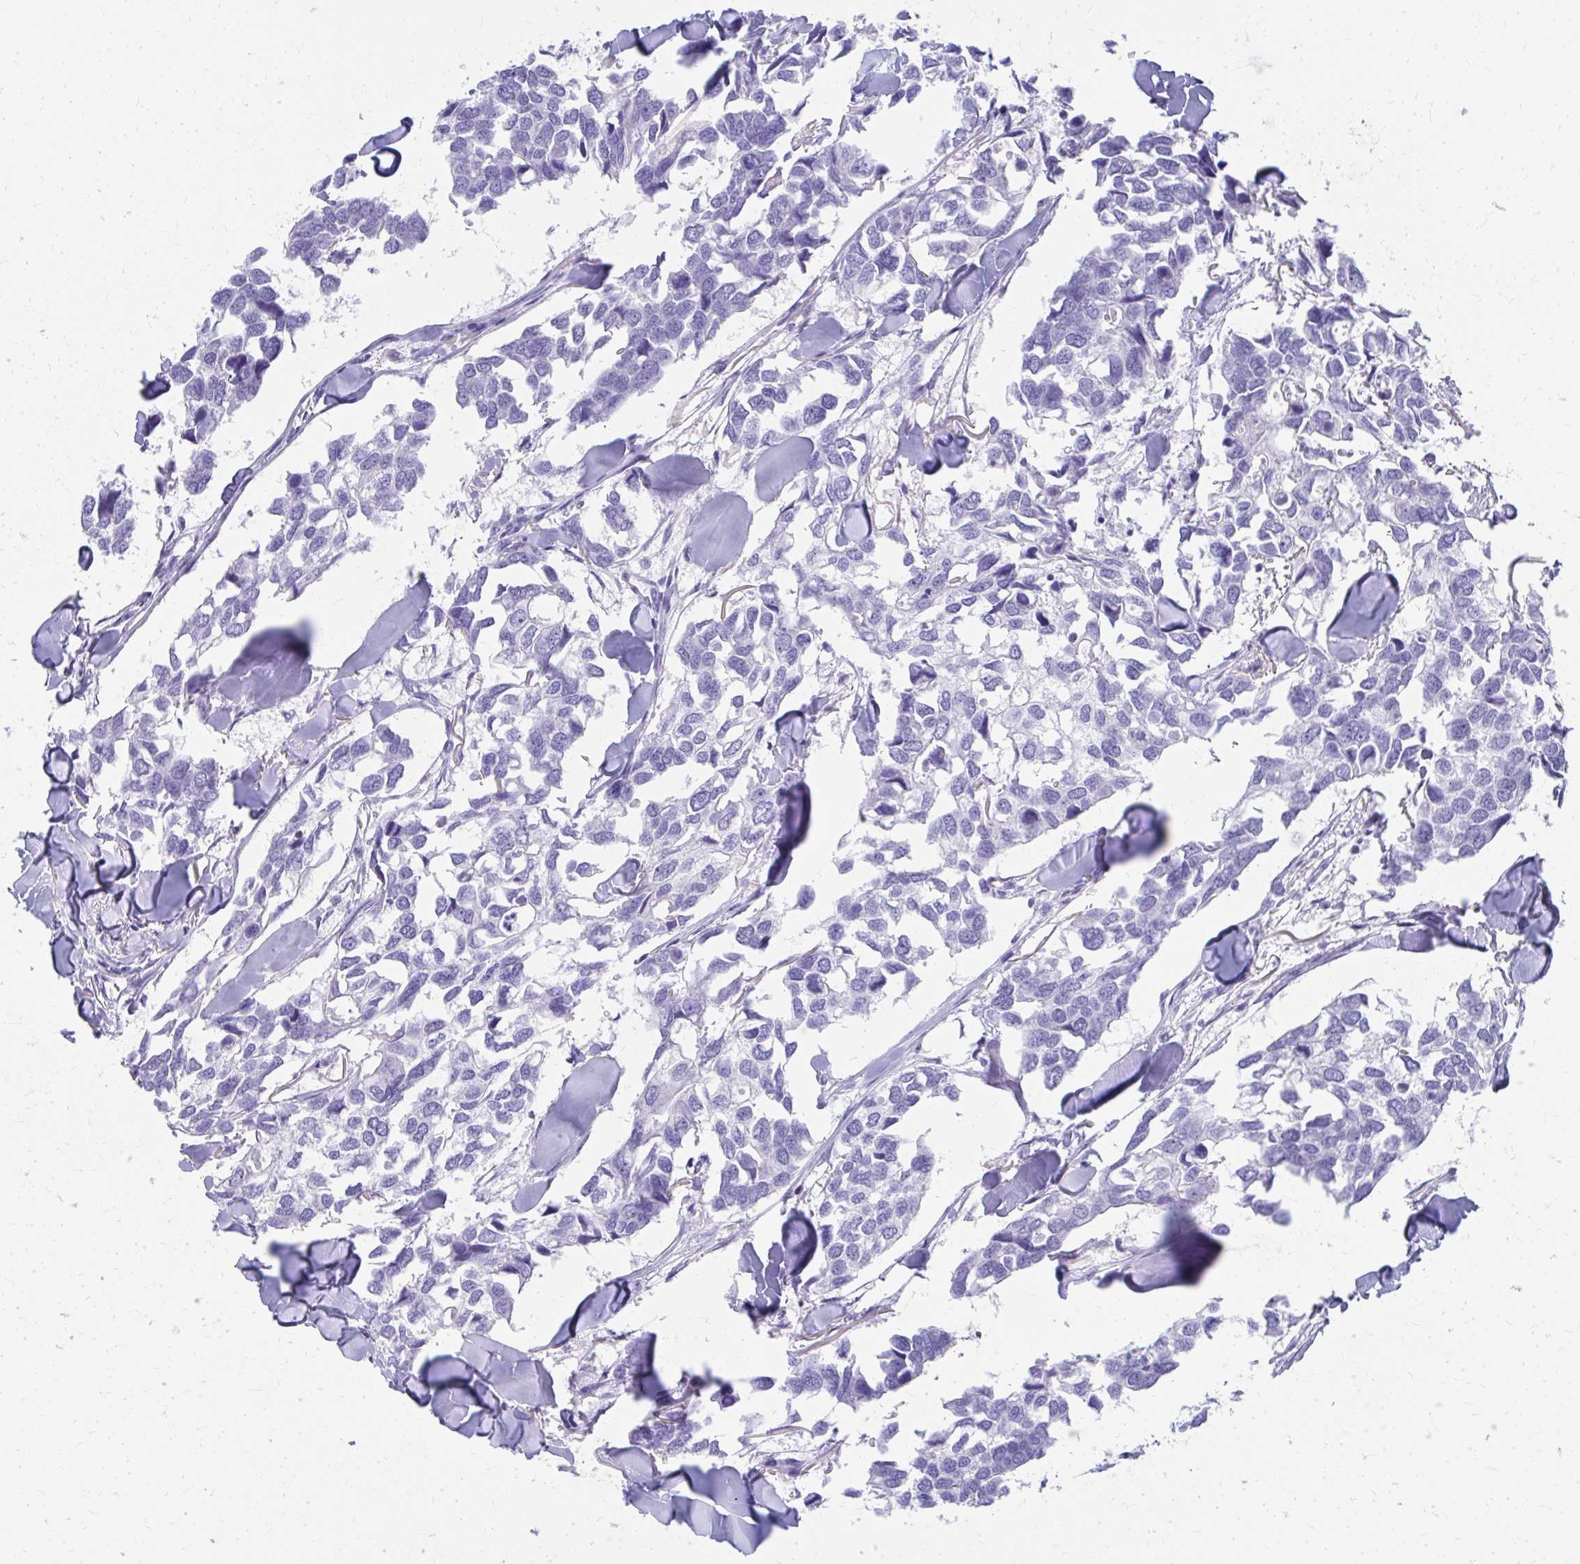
{"staining": {"intensity": "negative", "quantity": "none", "location": "none"}, "tissue": "breast cancer", "cell_type": "Tumor cells", "image_type": "cancer", "snomed": [{"axis": "morphology", "description": "Duct carcinoma"}, {"axis": "topography", "description": "Breast"}], "caption": "Immunohistochemical staining of human intraductal carcinoma (breast) reveals no significant staining in tumor cells.", "gene": "RUNX3", "patient": {"sex": "female", "age": 83}}